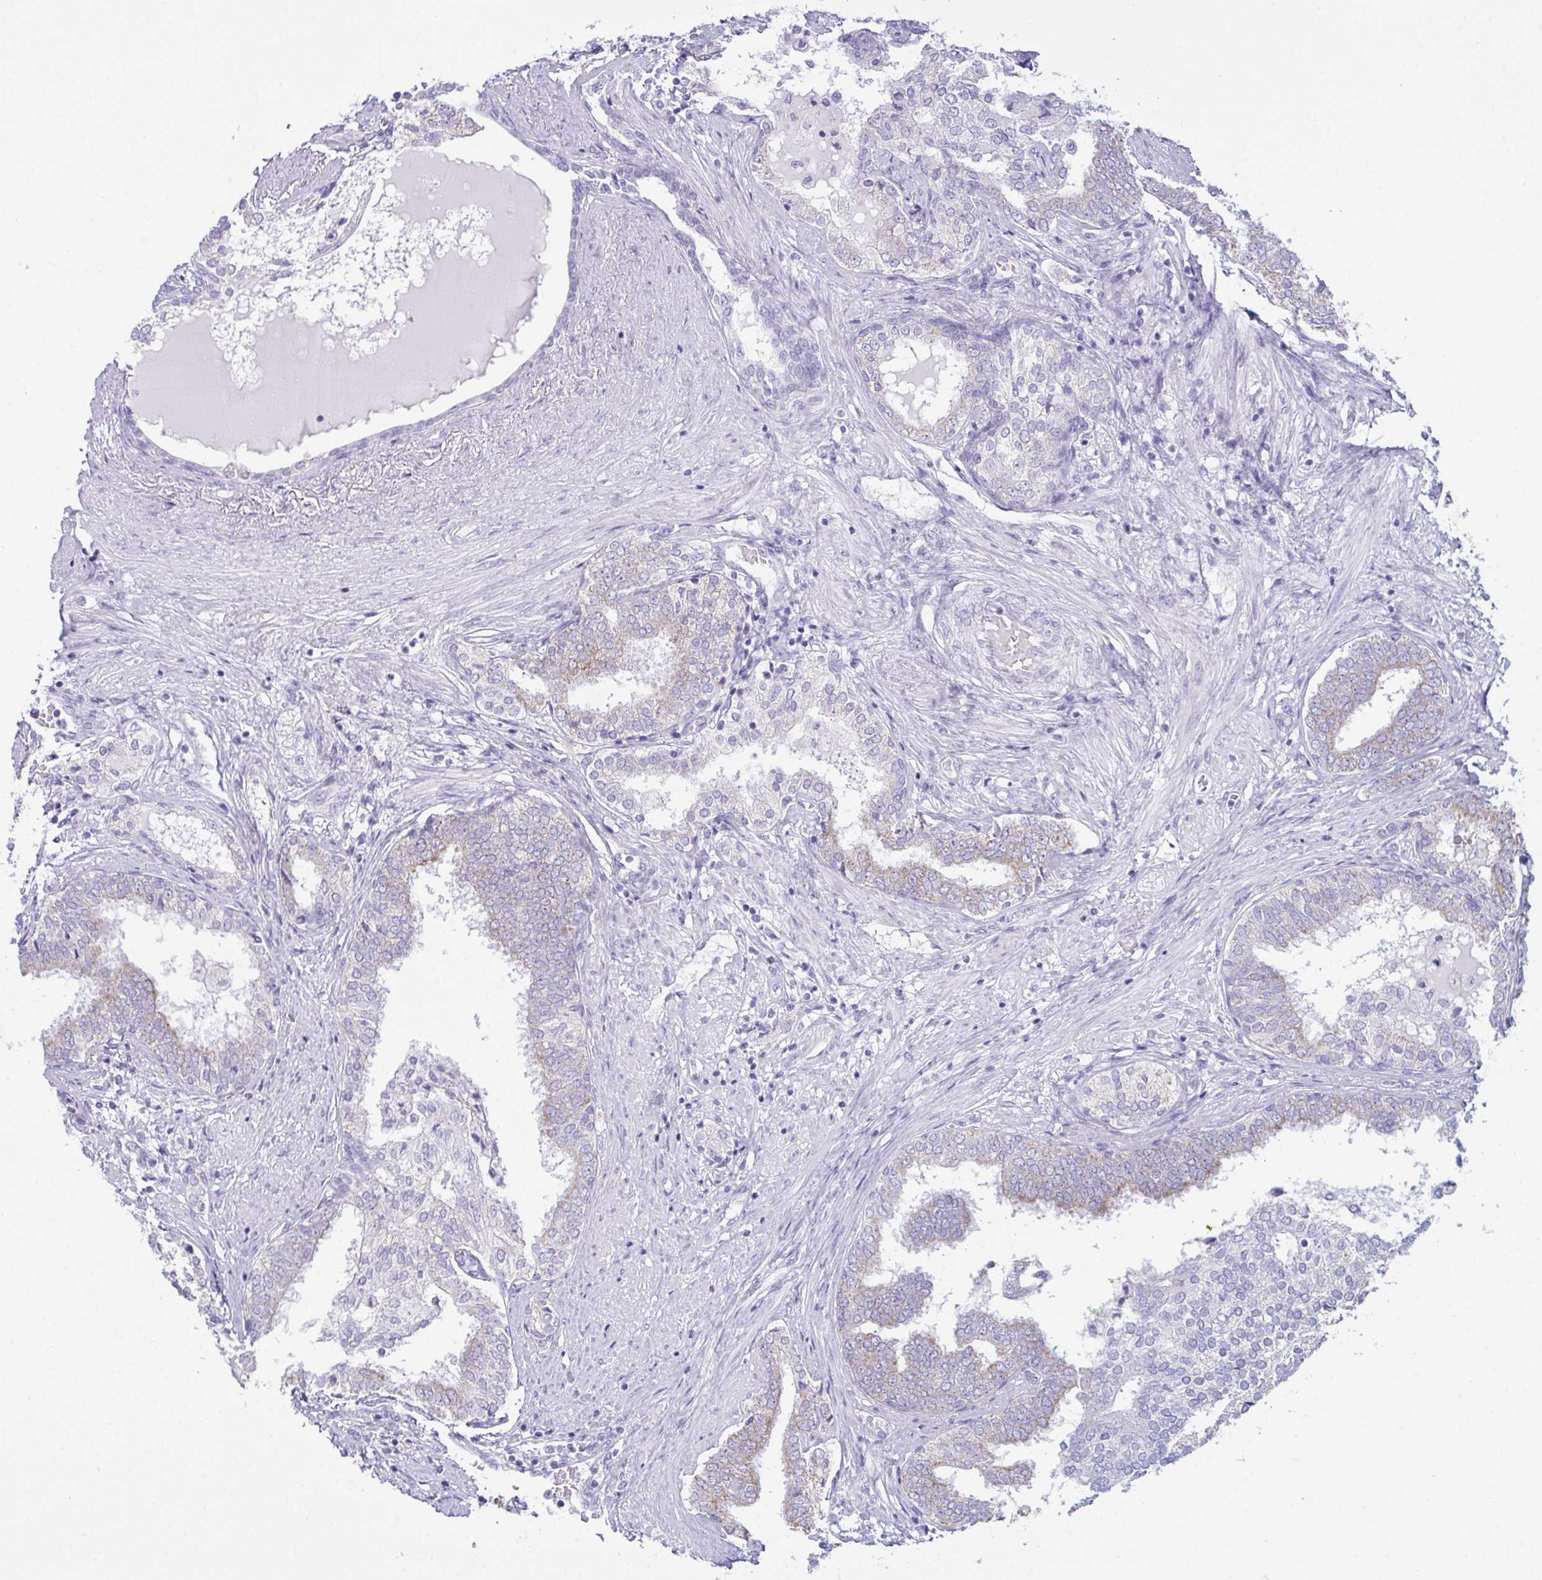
{"staining": {"intensity": "moderate", "quantity": "25%-75%", "location": "cytoplasmic/membranous"}, "tissue": "prostate cancer", "cell_type": "Tumor cells", "image_type": "cancer", "snomed": [{"axis": "morphology", "description": "Adenocarcinoma, High grade"}, {"axis": "topography", "description": "Prostate"}], "caption": "Brown immunohistochemical staining in human prostate cancer displays moderate cytoplasmic/membranous staining in approximately 25%-75% of tumor cells.", "gene": "BBS1", "patient": {"sex": "male", "age": 72}}